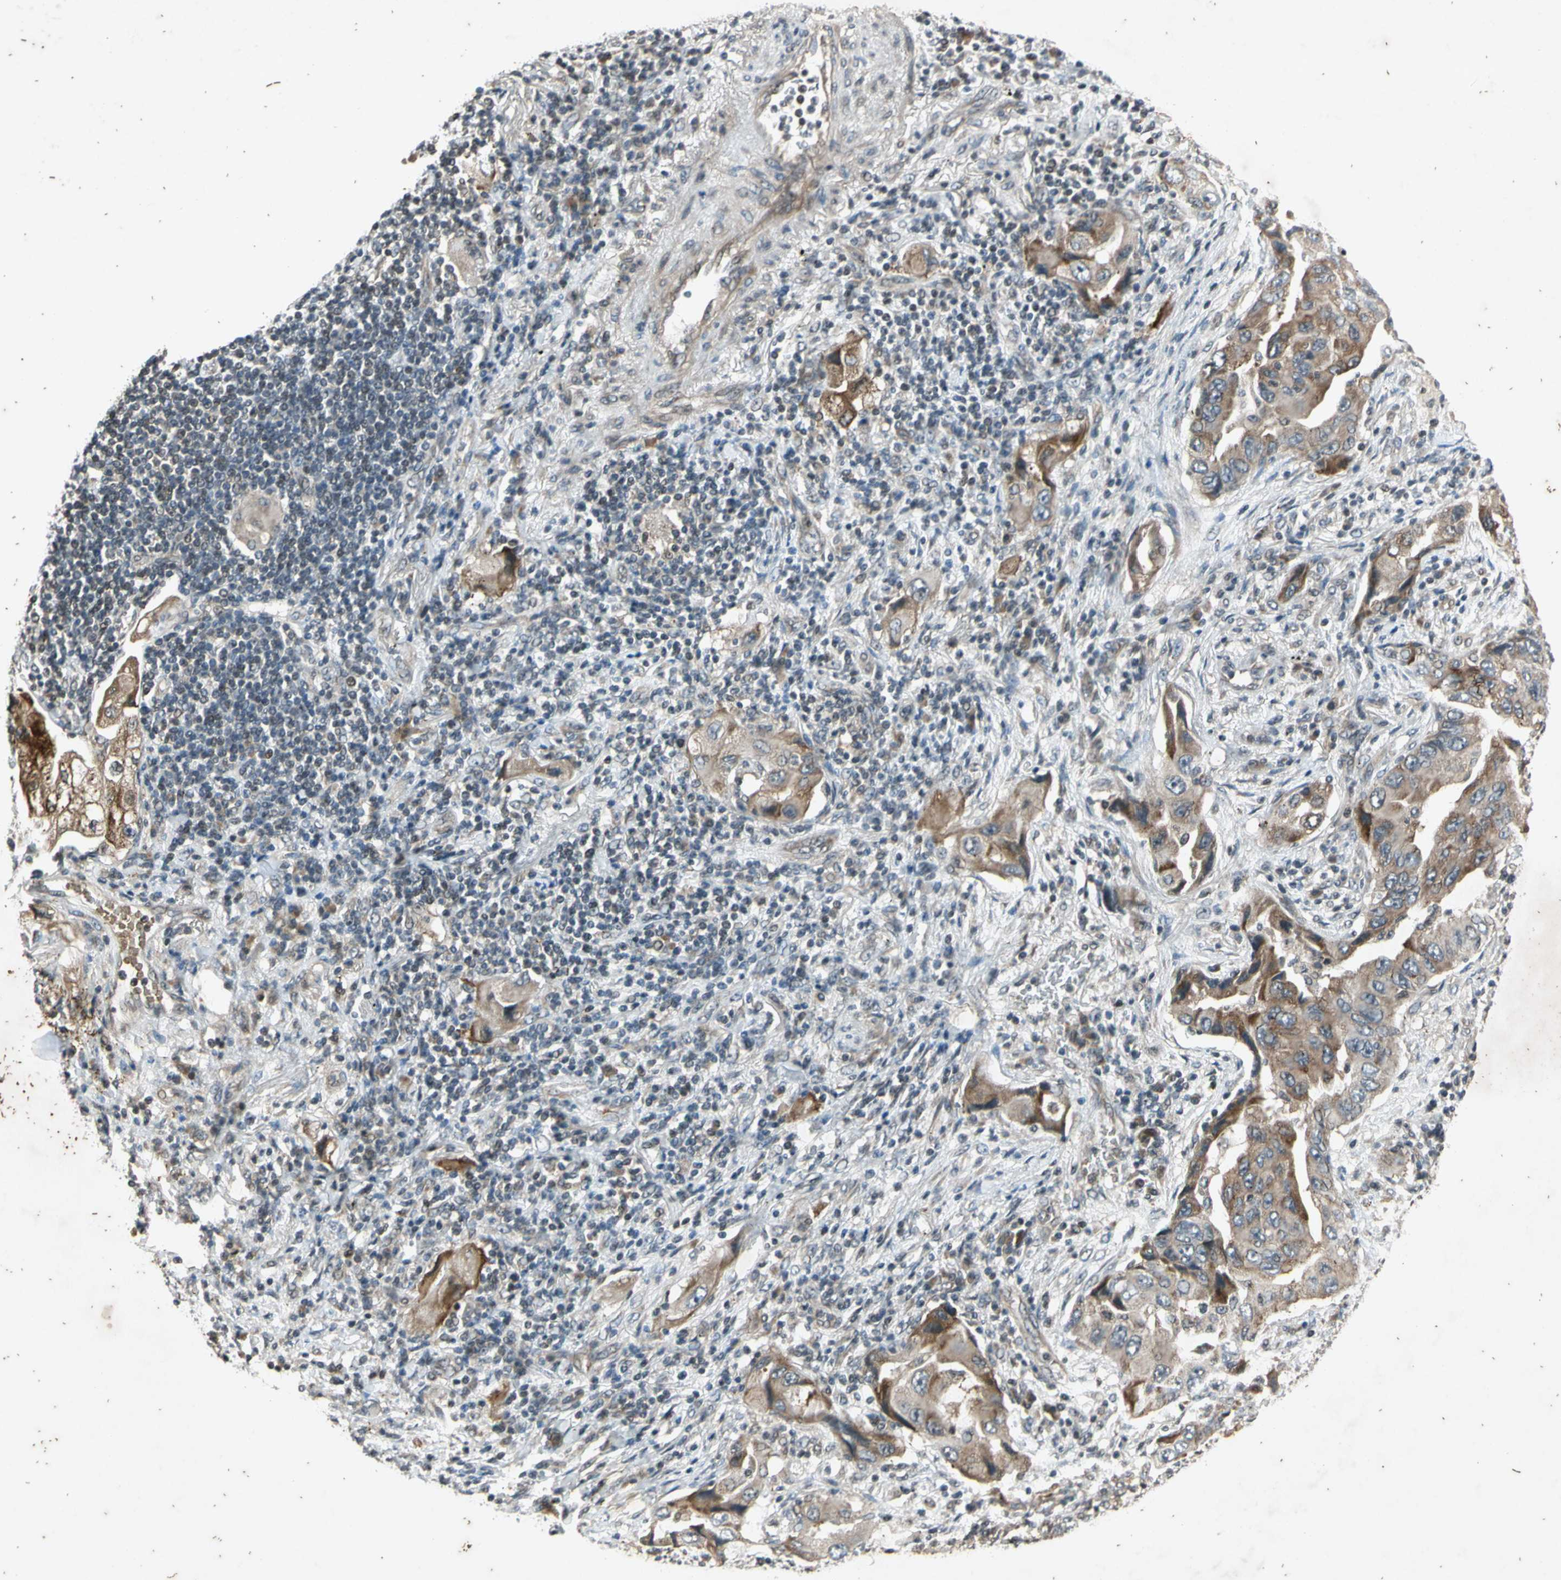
{"staining": {"intensity": "moderate", "quantity": ">75%", "location": "cytoplasmic/membranous"}, "tissue": "lung cancer", "cell_type": "Tumor cells", "image_type": "cancer", "snomed": [{"axis": "morphology", "description": "Adenocarcinoma, NOS"}, {"axis": "topography", "description": "Lung"}], "caption": "Lung cancer stained with DAB IHC displays medium levels of moderate cytoplasmic/membranous expression in about >75% of tumor cells.", "gene": "EFNB2", "patient": {"sex": "female", "age": 65}}